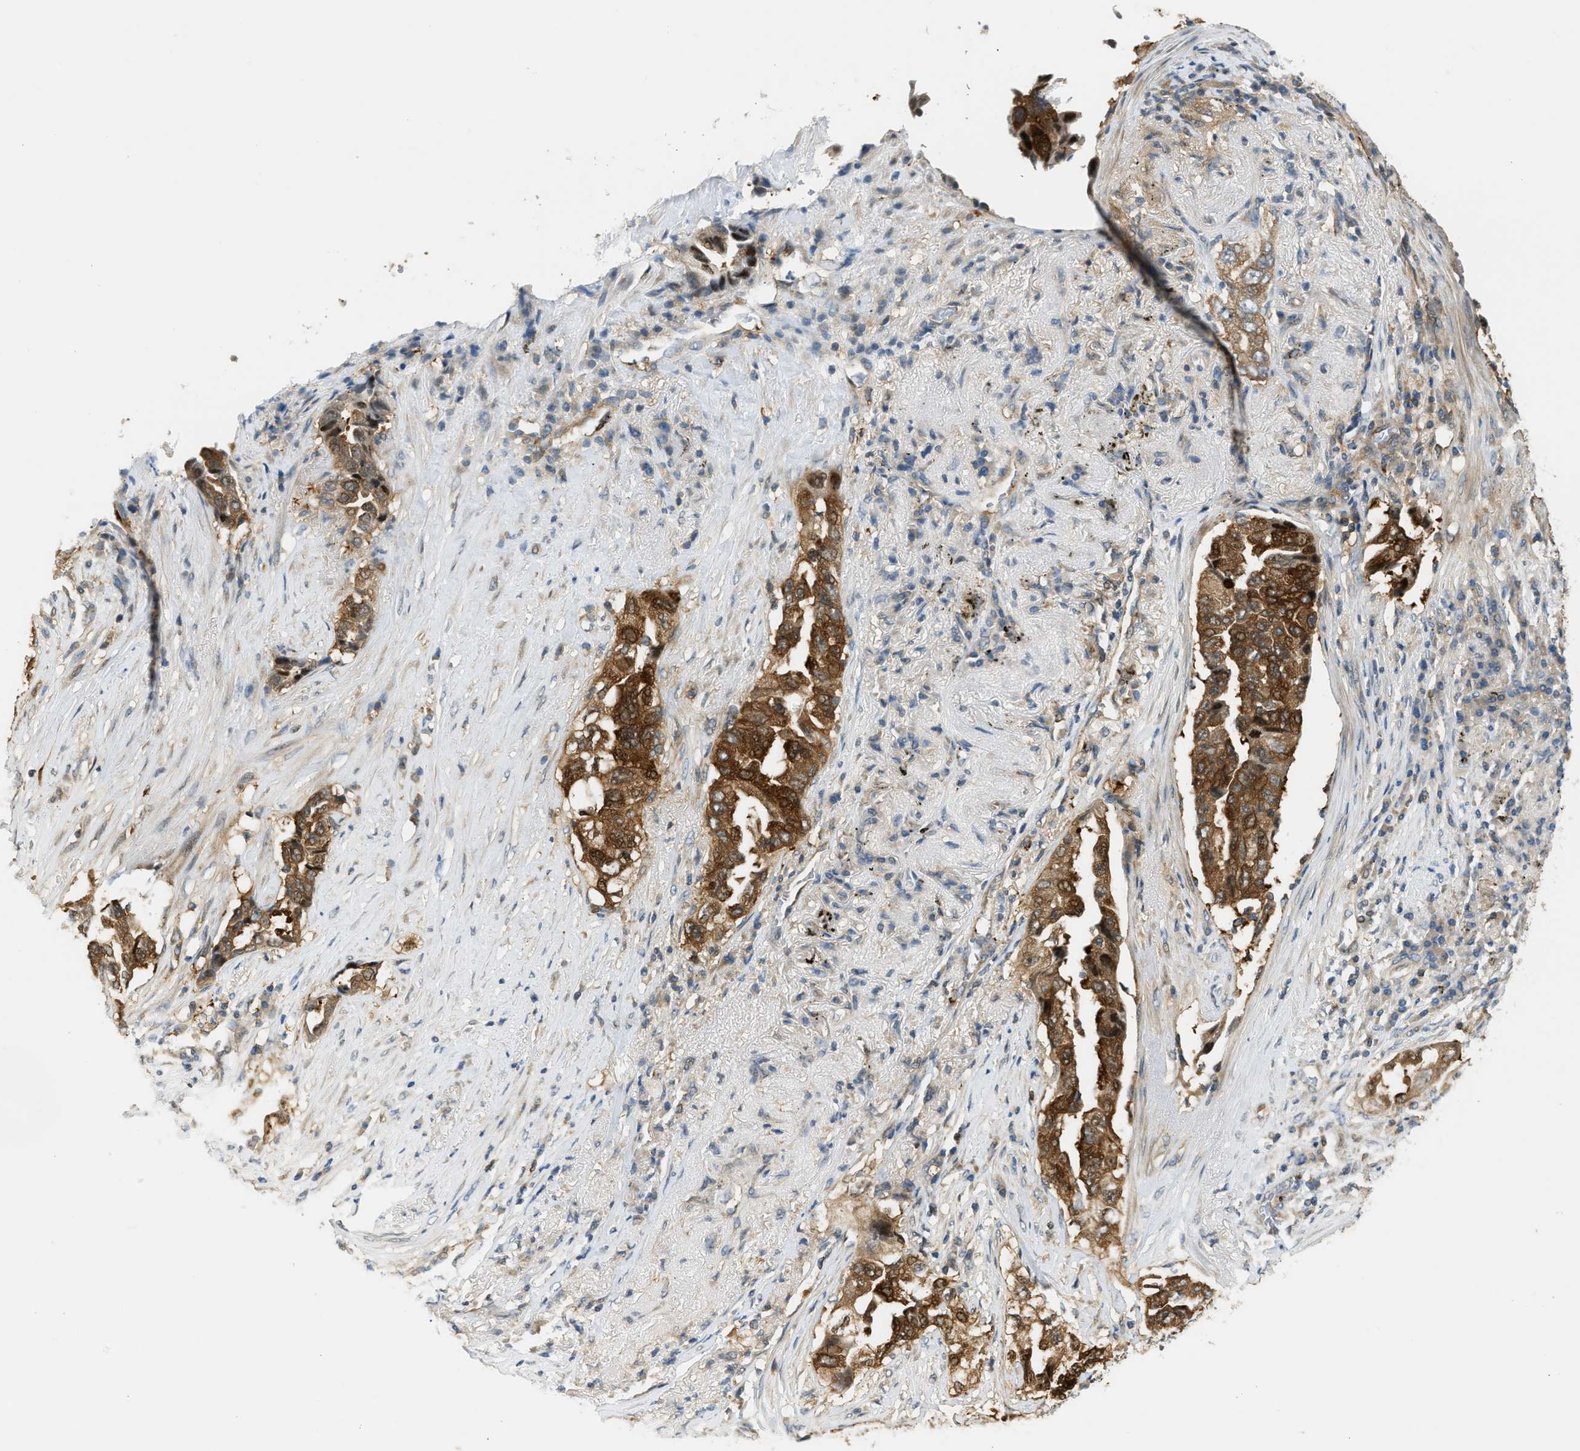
{"staining": {"intensity": "strong", "quantity": ">75%", "location": "cytoplasmic/membranous,nuclear"}, "tissue": "lung cancer", "cell_type": "Tumor cells", "image_type": "cancer", "snomed": [{"axis": "morphology", "description": "Adenocarcinoma, NOS"}, {"axis": "topography", "description": "Lung"}], "caption": "The photomicrograph reveals staining of adenocarcinoma (lung), revealing strong cytoplasmic/membranous and nuclear protein expression (brown color) within tumor cells.", "gene": "PDCL3", "patient": {"sex": "female", "age": 51}}